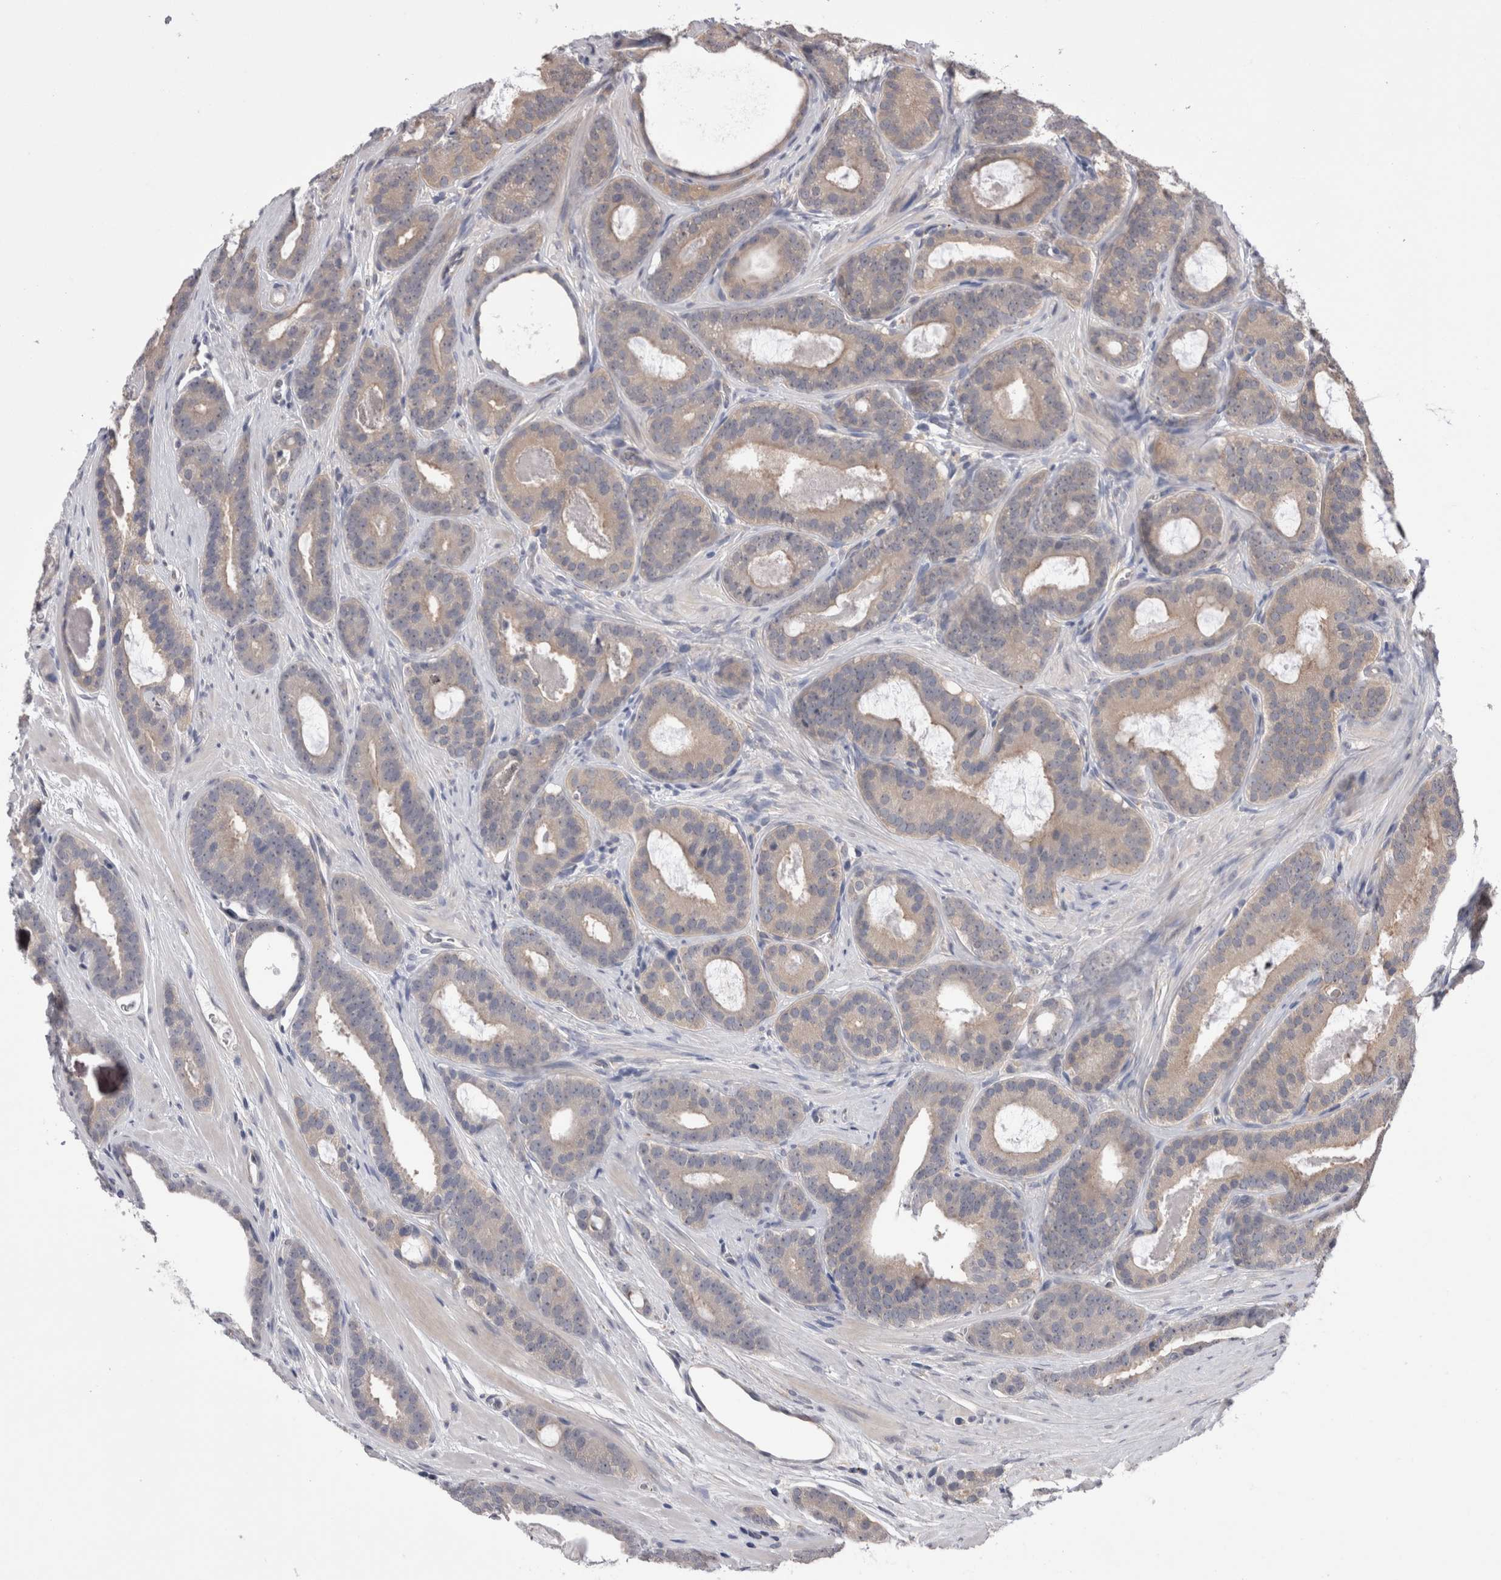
{"staining": {"intensity": "weak", "quantity": "25%-75%", "location": "cytoplasmic/membranous"}, "tissue": "prostate cancer", "cell_type": "Tumor cells", "image_type": "cancer", "snomed": [{"axis": "morphology", "description": "Adenocarcinoma, High grade"}, {"axis": "topography", "description": "Prostate"}], "caption": "Immunohistochemical staining of adenocarcinoma (high-grade) (prostate) displays low levels of weak cytoplasmic/membranous staining in about 25%-75% of tumor cells.", "gene": "DCTN6", "patient": {"sex": "male", "age": 60}}